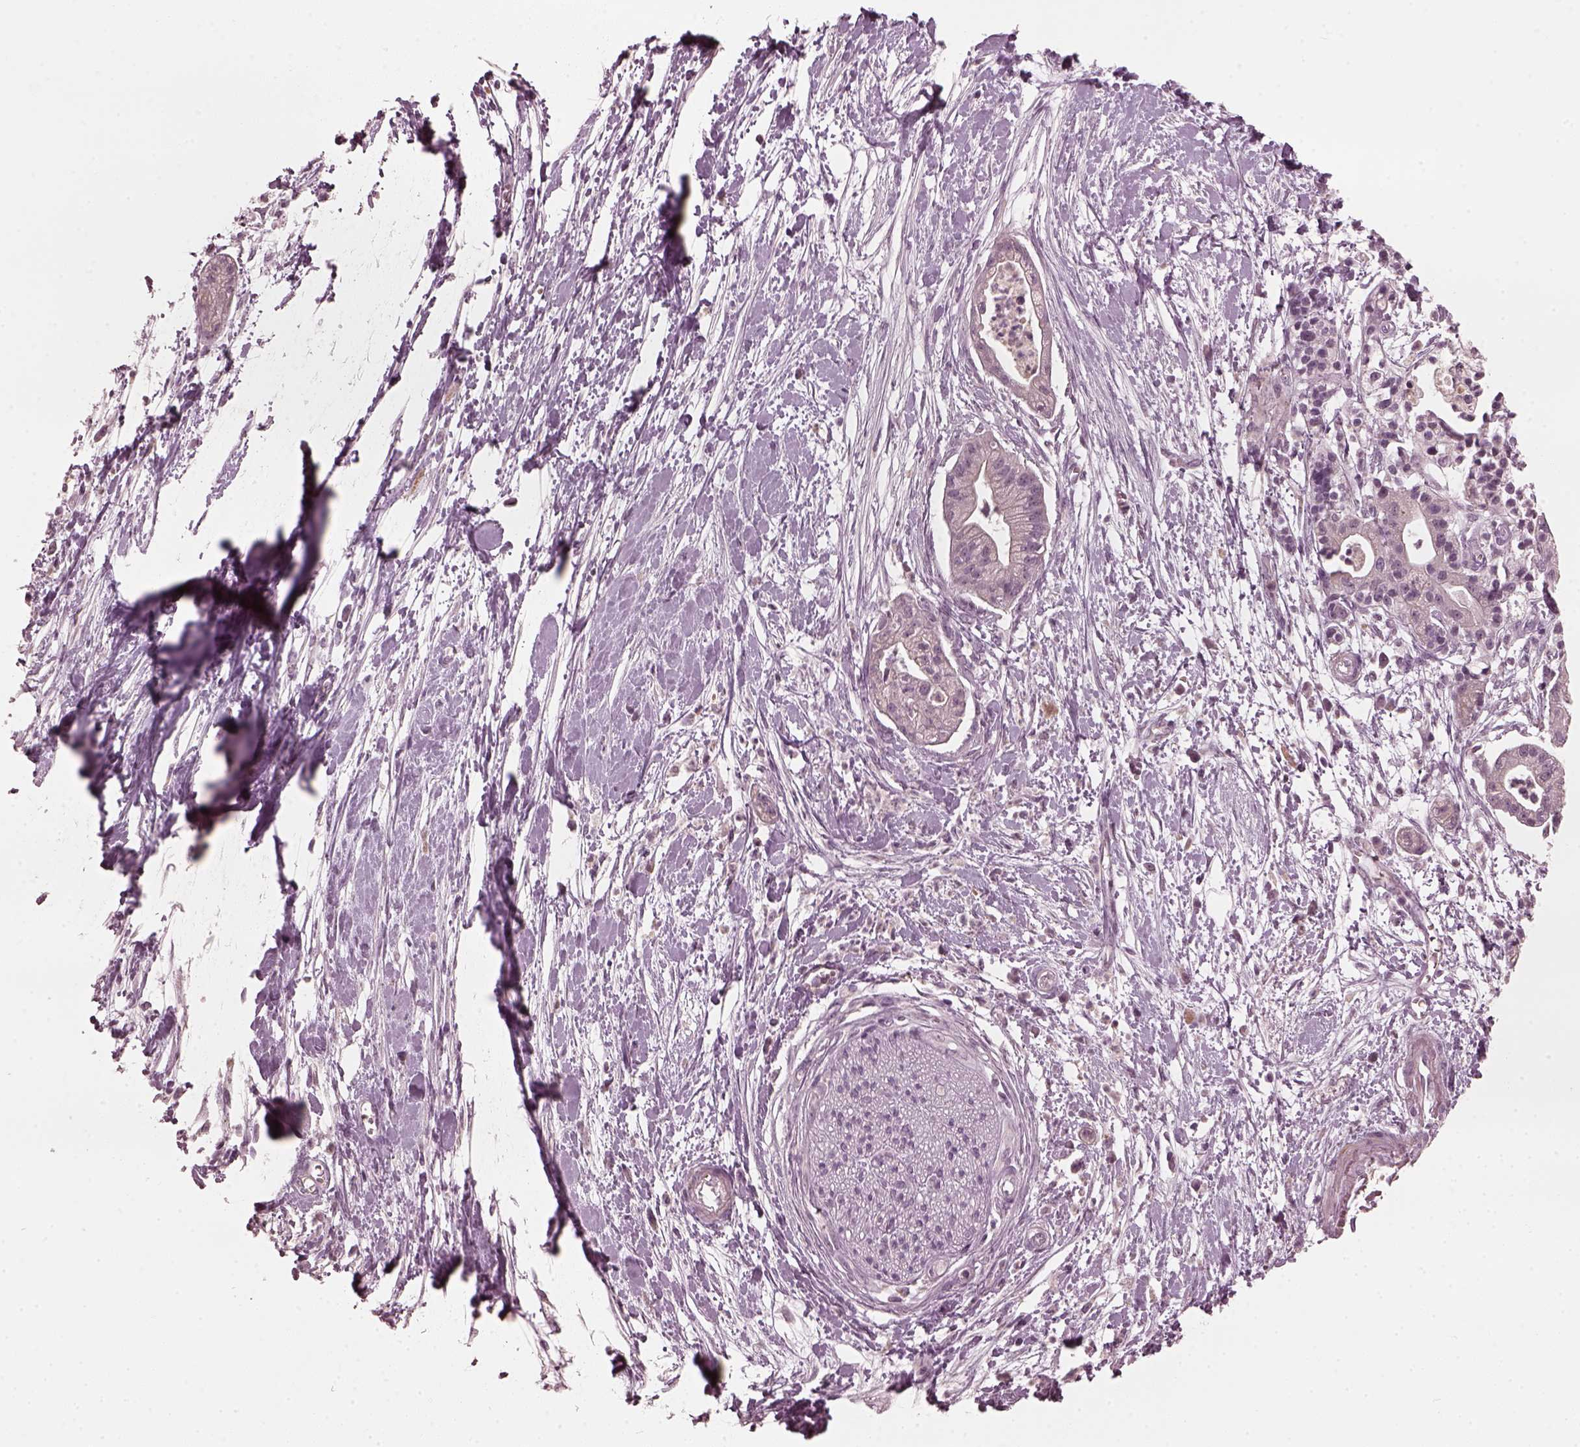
{"staining": {"intensity": "negative", "quantity": "none", "location": "none"}, "tissue": "pancreatic cancer", "cell_type": "Tumor cells", "image_type": "cancer", "snomed": [{"axis": "morphology", "description": "Normal tissue, NOS"}, {"axis": "morphology", "description": "Adenocarcinoma, NOS"}, {"axis": "topography", "description": "Lymph node"}, {"axis": "topography", "description": "Pancreas"}], "caption": "The image shows no staining of tumor cells in pancreatic cancer (adenocarcinoma).", "gene": "CCDC170", "patient": {"sex": "female", "age": 58}}